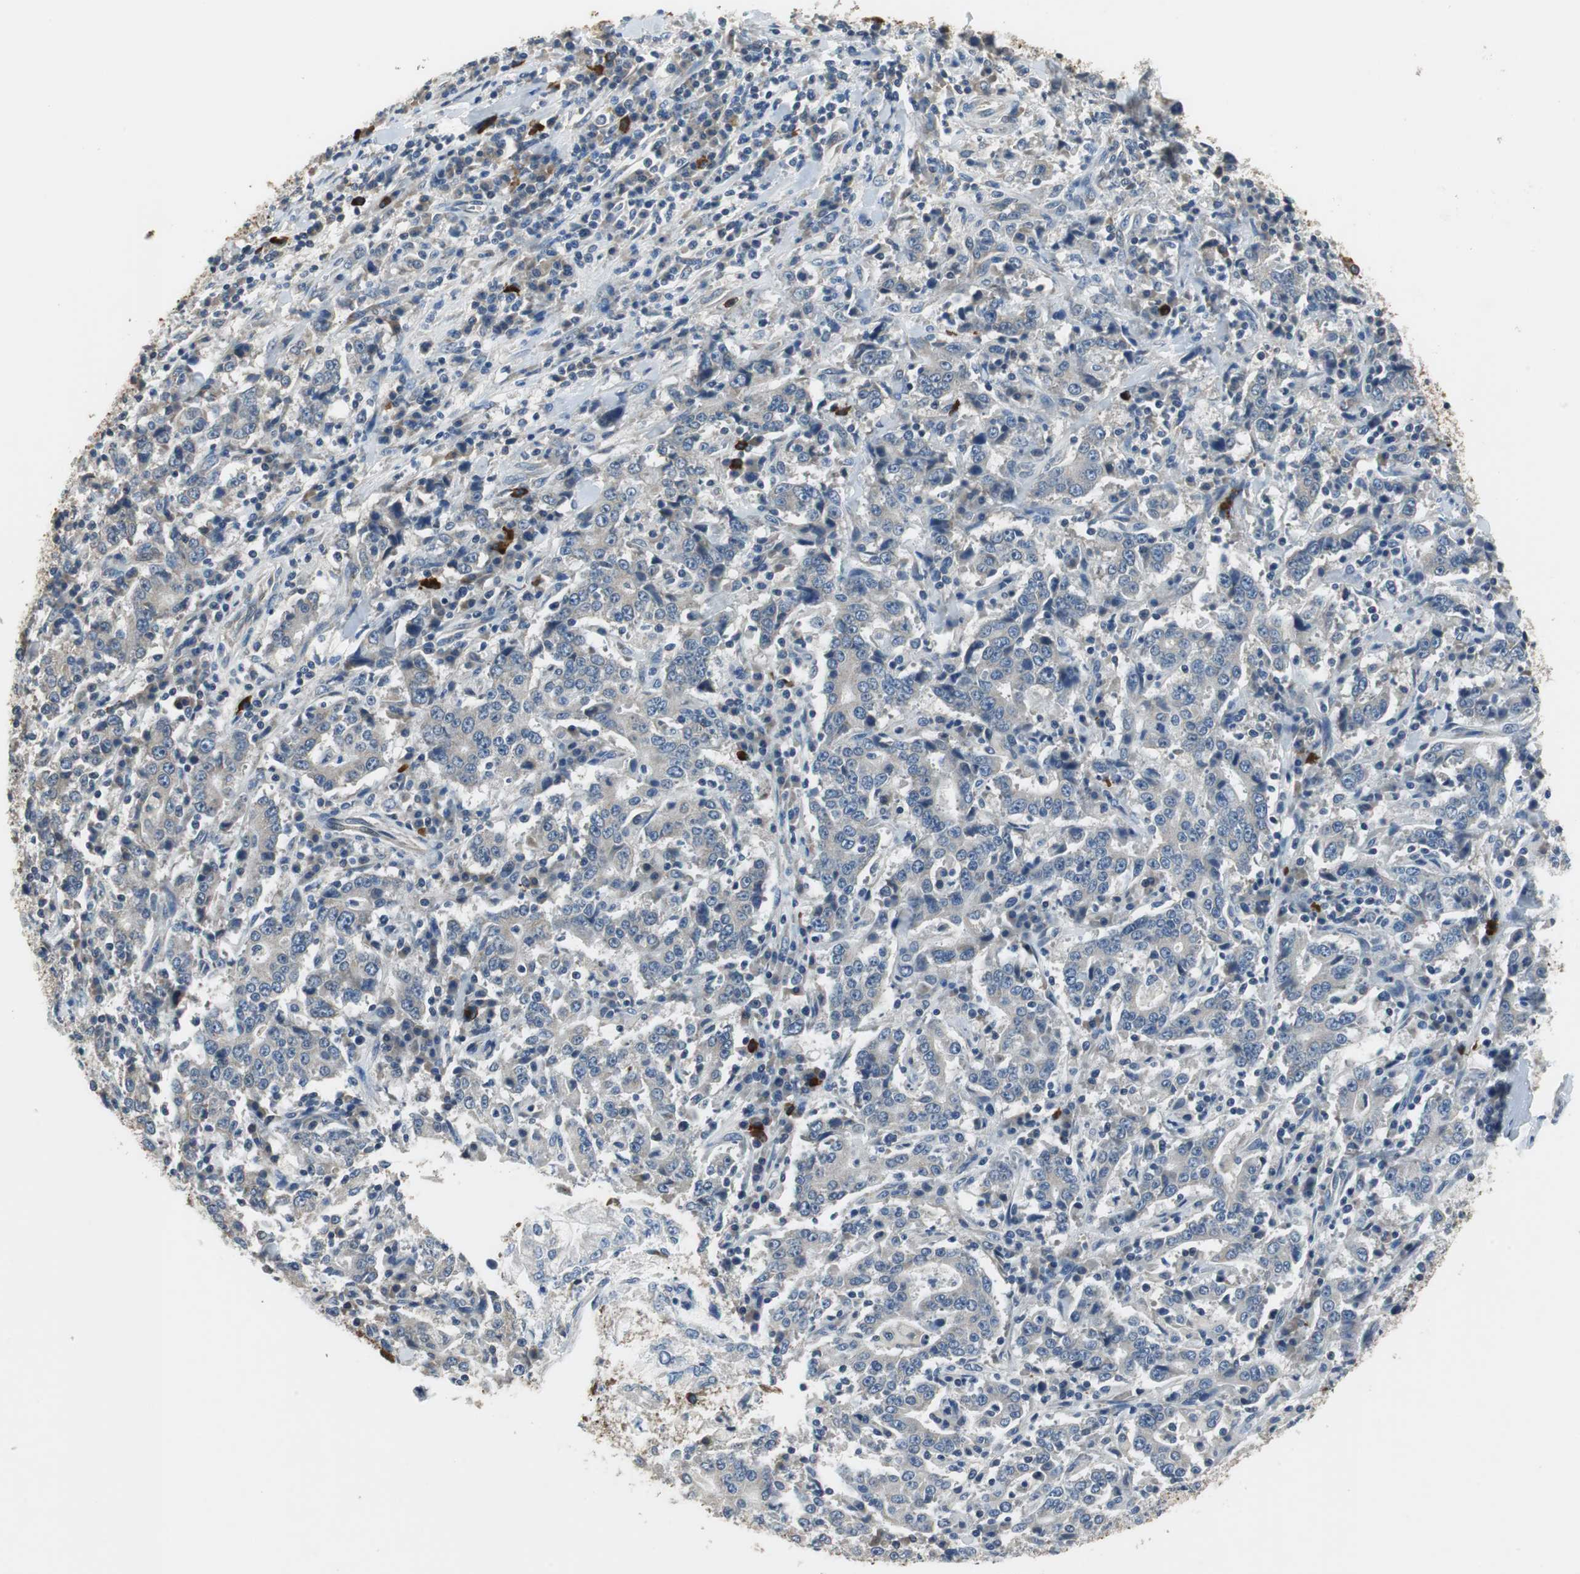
{"staining": {"intensity": "negative", "quantity": "none", "location": "none"}, "tissue": "stomach cancer", "cell_type": "Tumor cells", "image_type": "cancer", "snomed": [{"axis": "morphology", "description": "Normal tissue, NOS"}, {"axis": "morphology", "description": "Adenocarcinoma, NOS"}, {"axis": "topography", "description": "Stomach, upper"}, {"axis": "topography", "description": "Stomach"}], "caption": "IHC image of neoplastic tissue: human stomach cancer stained with DAB (3,3'-diaminobenzidine) reveals no significant protein expression in tumor cells. Brightfield microscopy of immunohistochemistry stained with DAB (3,3'-diaminobenzidine) (brown) and hematoxylin (blue), captured at high magnification.", "gene": "MTIF2", "patient": {"sex": "male", "age": 59}}